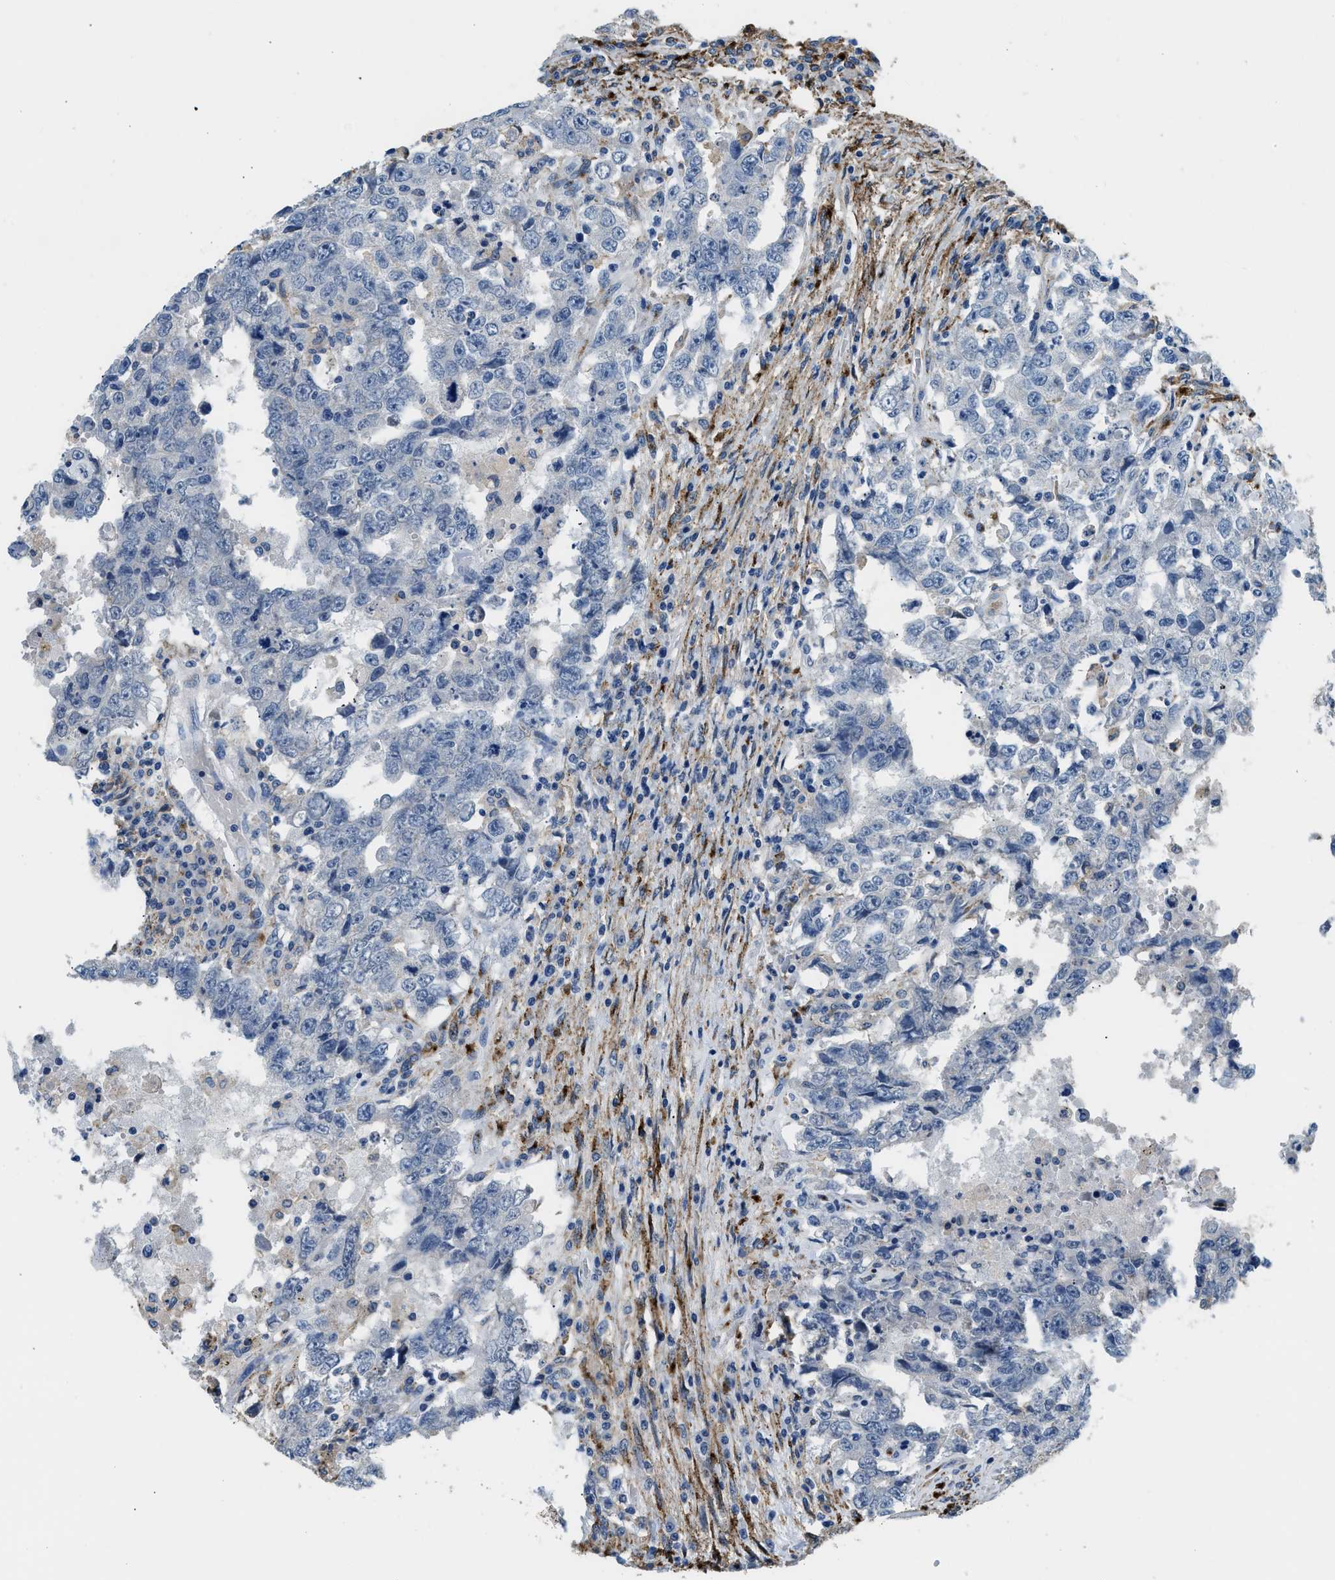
{"staining": {"intensity": "negative", "quantity": "none", "location": "none"}, "tissue": "testis cancer", "cell_type": "Tumor cells", "image_type": "cancer", "snomed": [{"axis": "morphology", "description": "Carcinoma, Embryonal, NOS"}, {"axis": "topography", "description": "Testis"}], "caption": "Testis cancer (embryonal carcinoma) stained for a protein using IHC demonstrates no expression tumor cells.", "gene": "LRP1", "patient": {"sex": "male", "age": 26}}